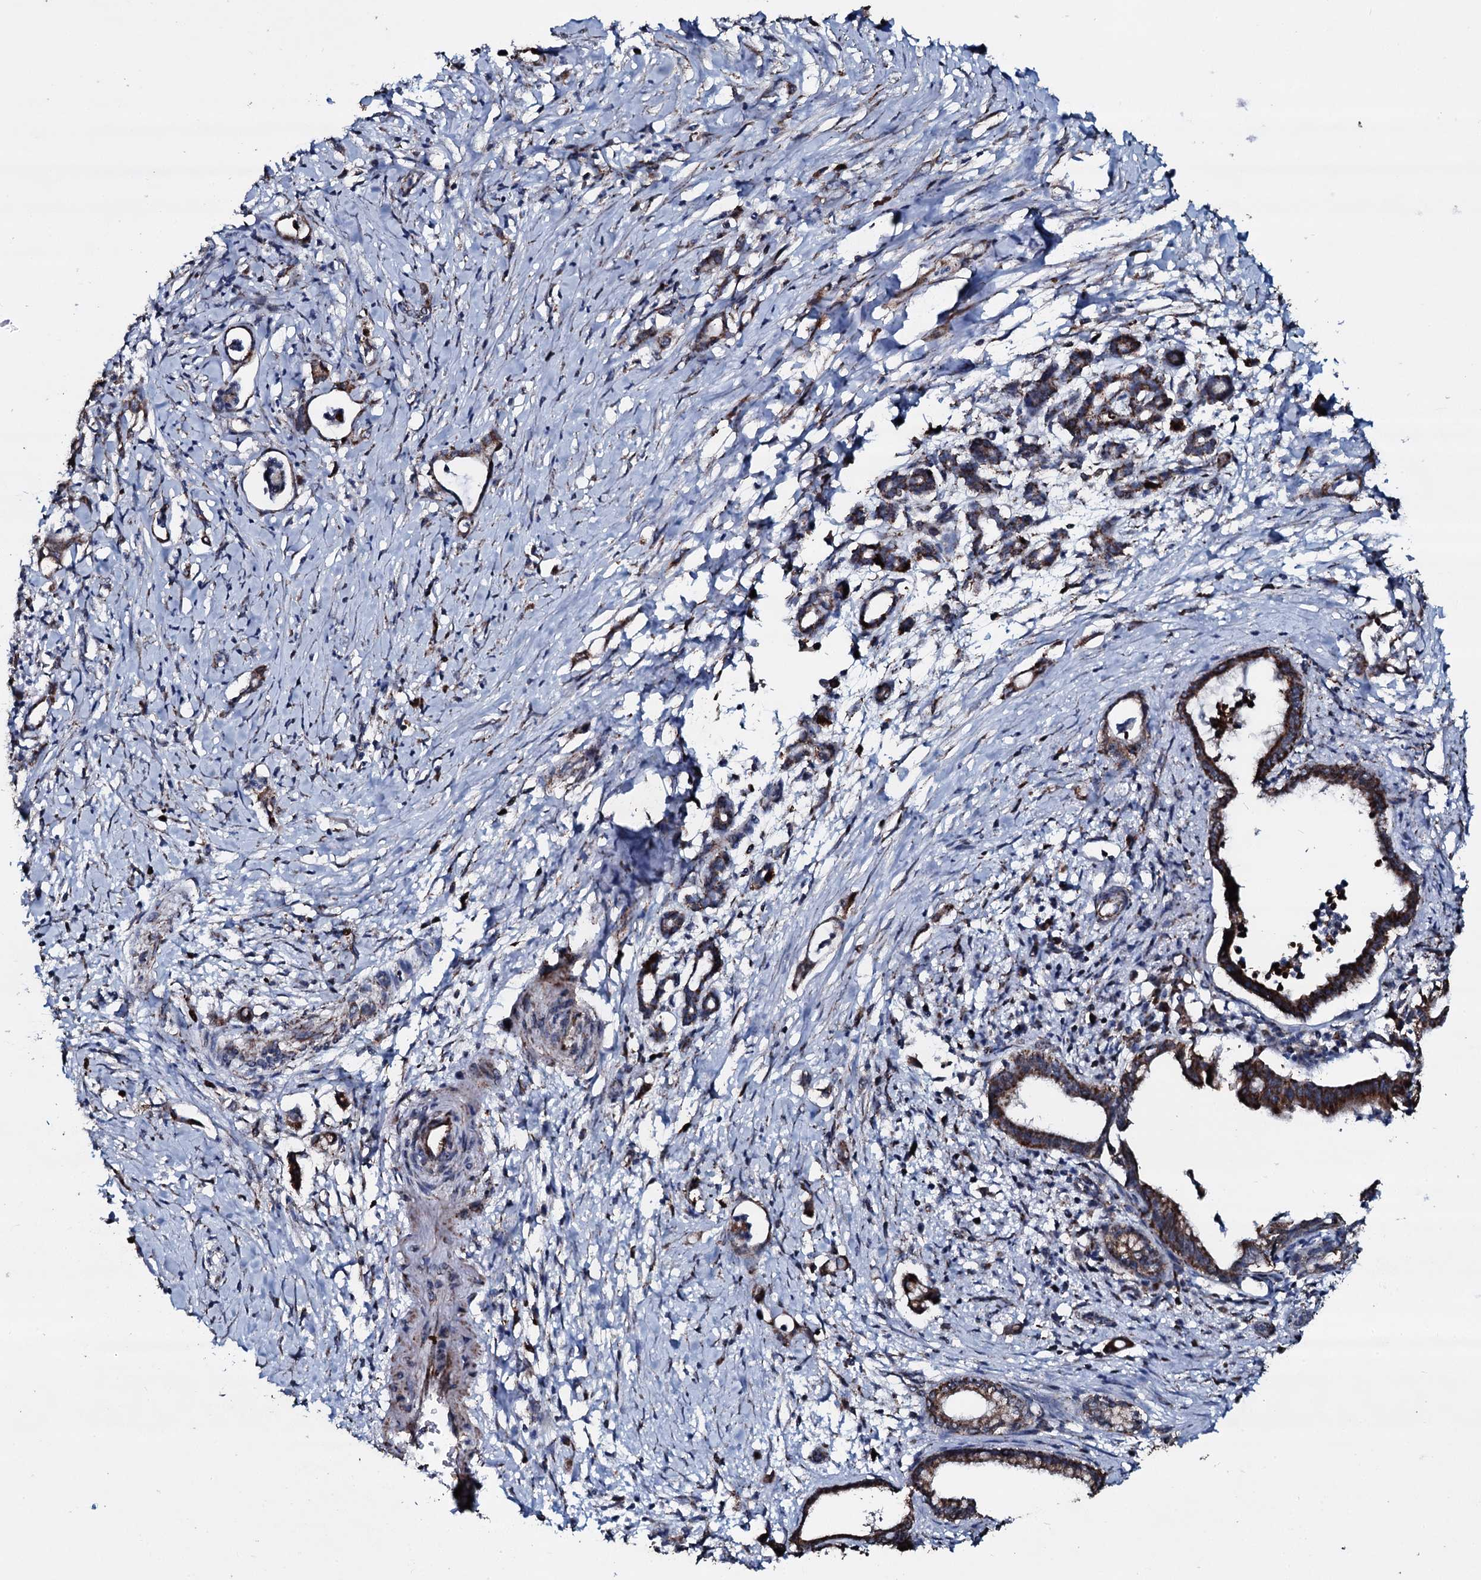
{"staining": {"intensity": "strong", "quantity": ">75%", "location": "cytoplasmic/membranous"}, "tissue": "pancreatic cancer", "cell_type": "Tumor cells", "image_type": "cancer", "snomed": [{"axis": "morphology", "description": "Adenocarcinoma, NOS"}, {"axis": "topography", "description": "Pancreas"}], "caption": "A histopathology image of human pancreatic adenocarcinoma stained for a protein reveals strong cytoplasmic/membranous brown staining in tumor cells.", "gene": "DYNC2I2", "patient": {"sex": "female", "age": 55}}